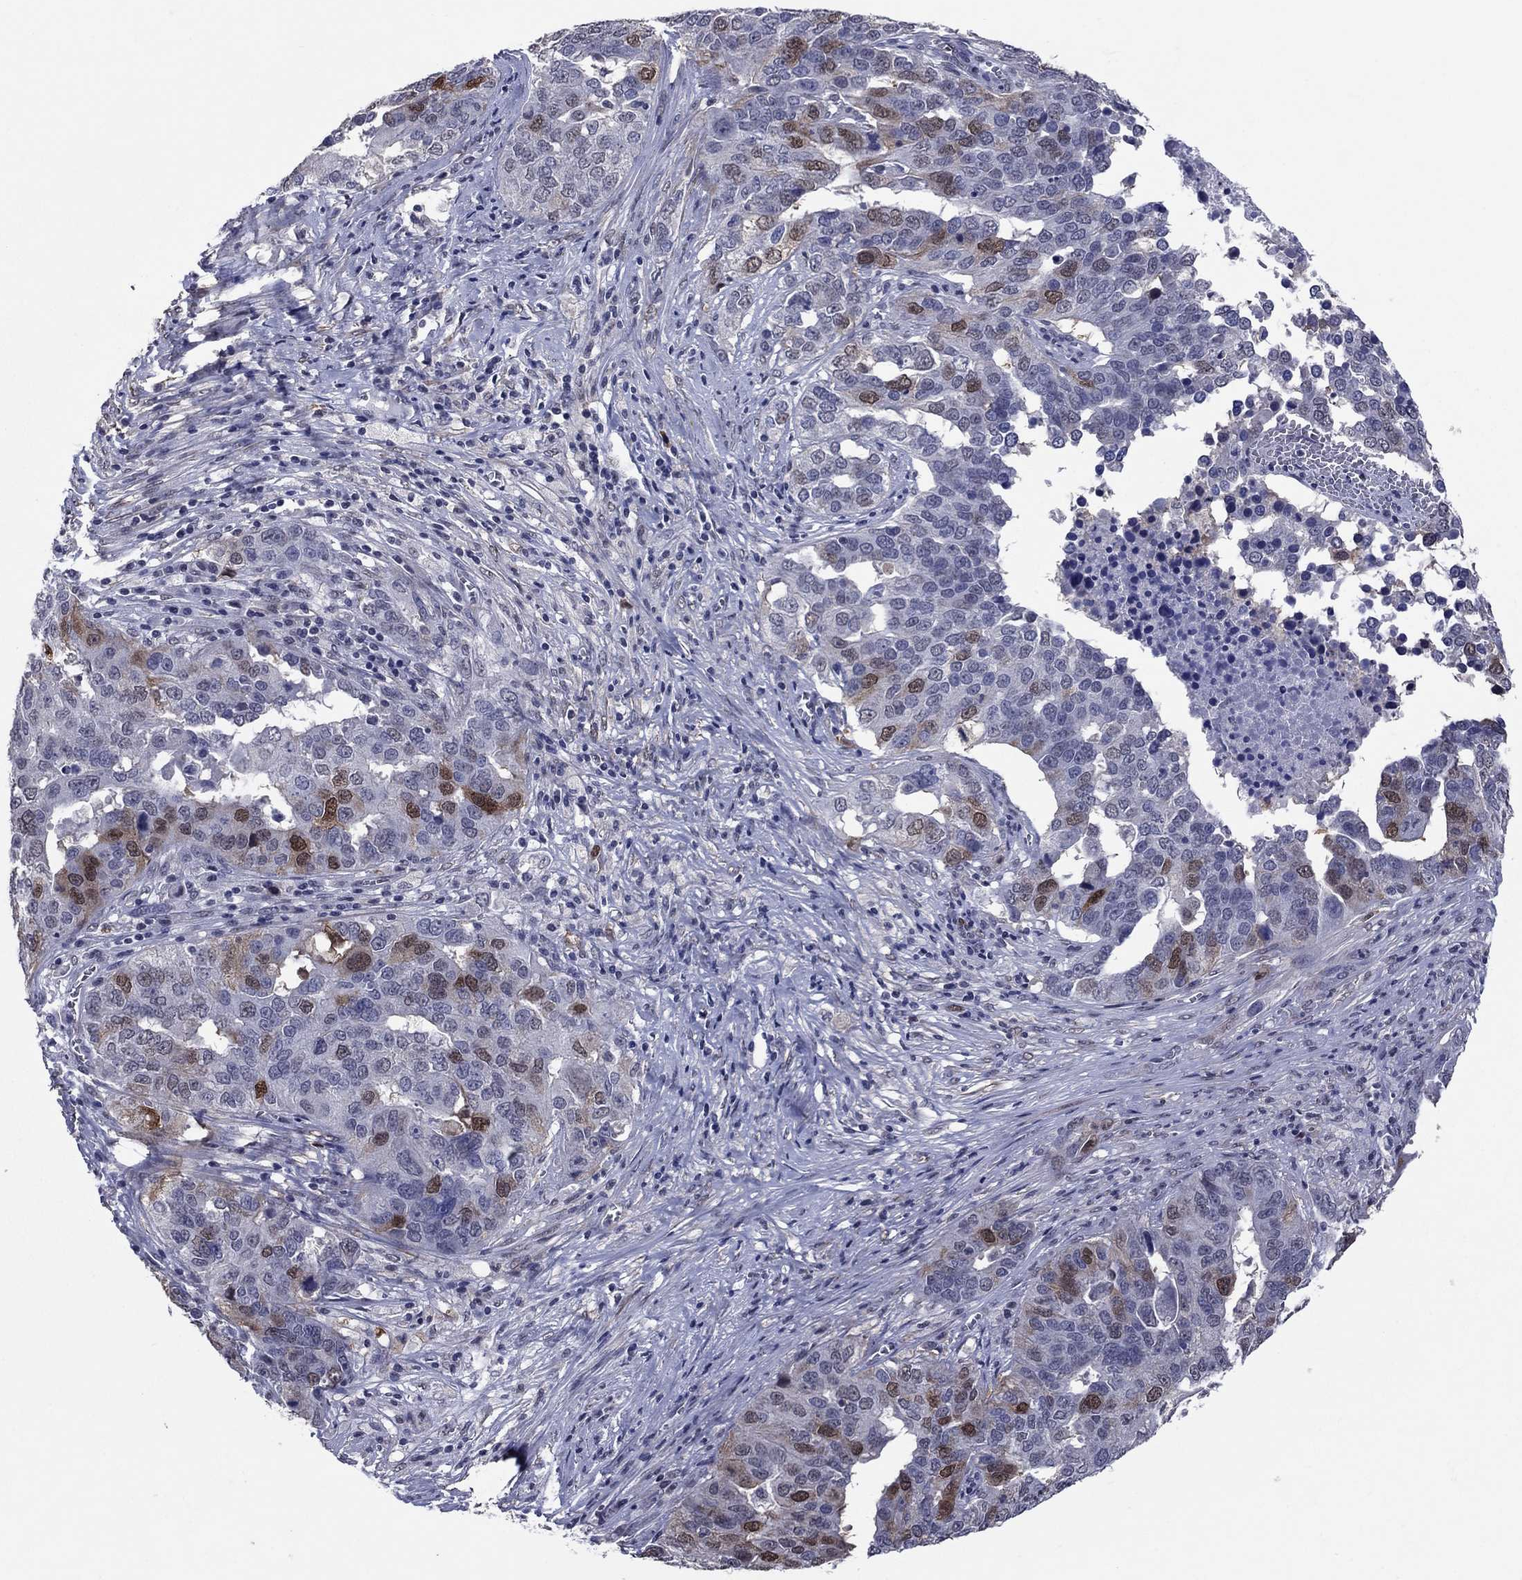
{"staining": {"intensity": "strong", "quantity": "<25%", "location": "nuclear"}, "tissue": "ovarian cancer", "cell_type": "Tumor cells", "image_type": "cancer", "snomed": [{"axis": "morphology", "description": "Carcinoma, endometroid"}, {"axis": "topography", "description": "Soft tissue"}, {"axis": "topography", "description": "Ovary"}], "caption": "An image of human ovarian endometroid carcinoma stained for a protein demonstrates strong nuclear brown staining in tumor cells.", "gene": "TYMS", "patient": {"sex": "female", "age": 52}}